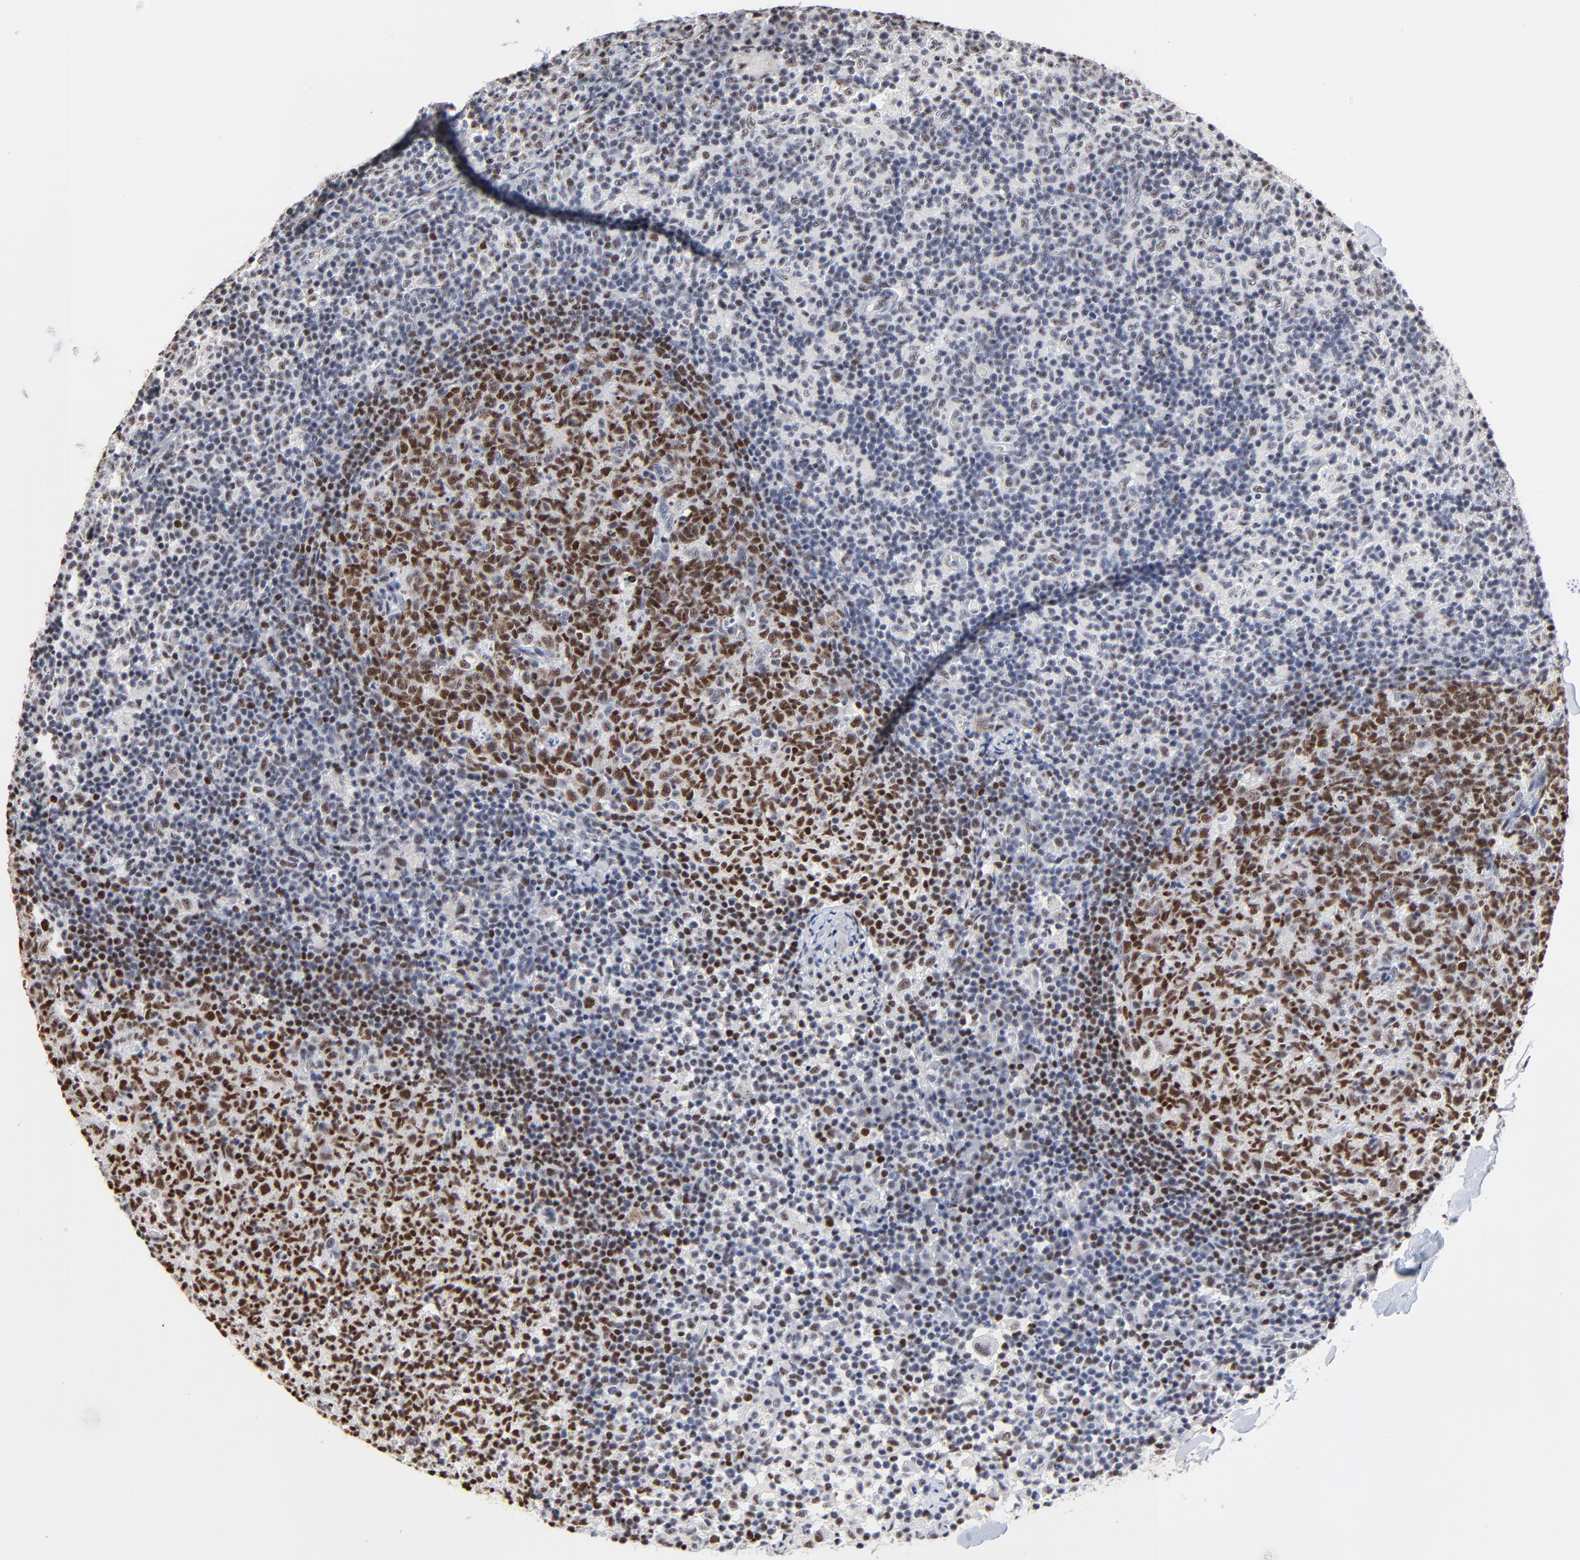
{"staining": {"intensity": "strong", "quantity": "25%-75%", "location": "nuclear"}, "tissue": "lymph node", "cell_type": "Germinal center cells", "image_type": "normal", "snomed": [{"axis": "morphology", "description": "Normal tissue, NOS"}, {"axis": "morphology", "description": "Inflammation, NOS"}, {"axis": "topography", "description": "Lymph node"}], "caption": "Immunohistochemical staining of unremarkable human lymph node exhibits strong nuclear protein expression in approximately 25%-75% of germinal center cells. (brown staining indicates protein expression, while blue staining denotes nuclei).", "gene": "MBD4", "patient": {"sex": "male", "age": 55}}